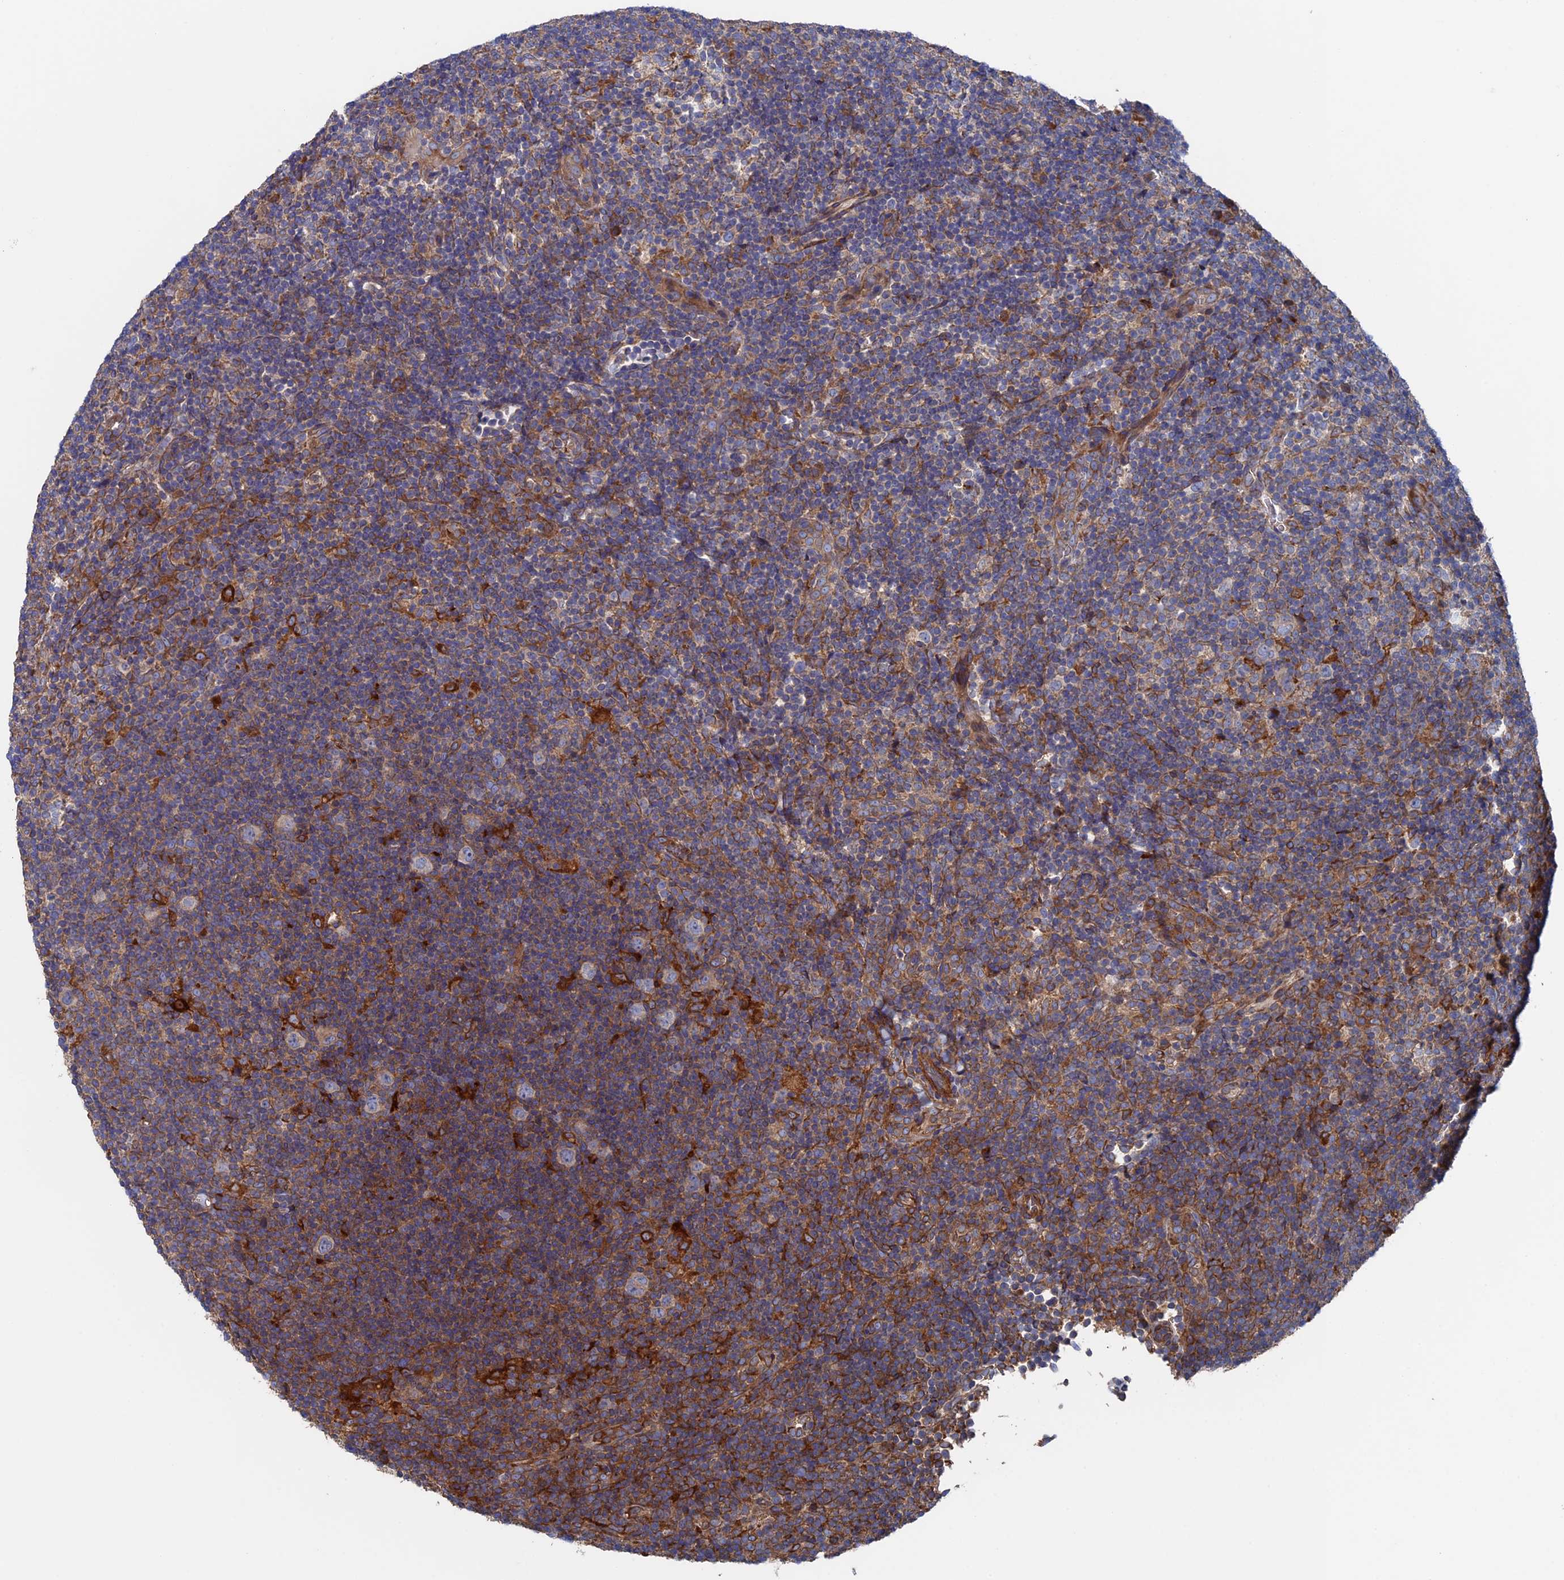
{"staining": {"intensity": "weak", "quantity": "<25%", "location": "cytoplasmic/membranous"}, "tissue": "lymphoma", "cell_type": "Tumor cells", "image_type": "cancer", "snomed": [{"axis": "morphology", "description": "Hodgkin's disease, NOS"}, {"axis": "topography", "description": "Lymph node"}], "caption": "High power microscopy histopathology image of an immunohistochemistry (IHC) micrograph of lymphoma, revealing no significant positivity in tumor cells. (Brightfield microscopy of DAB (3,3'-diaminobenzidine) IHC at high magnification).", "gene": "DNAJC3", "patient": {"sex": "female", "age": 57}}